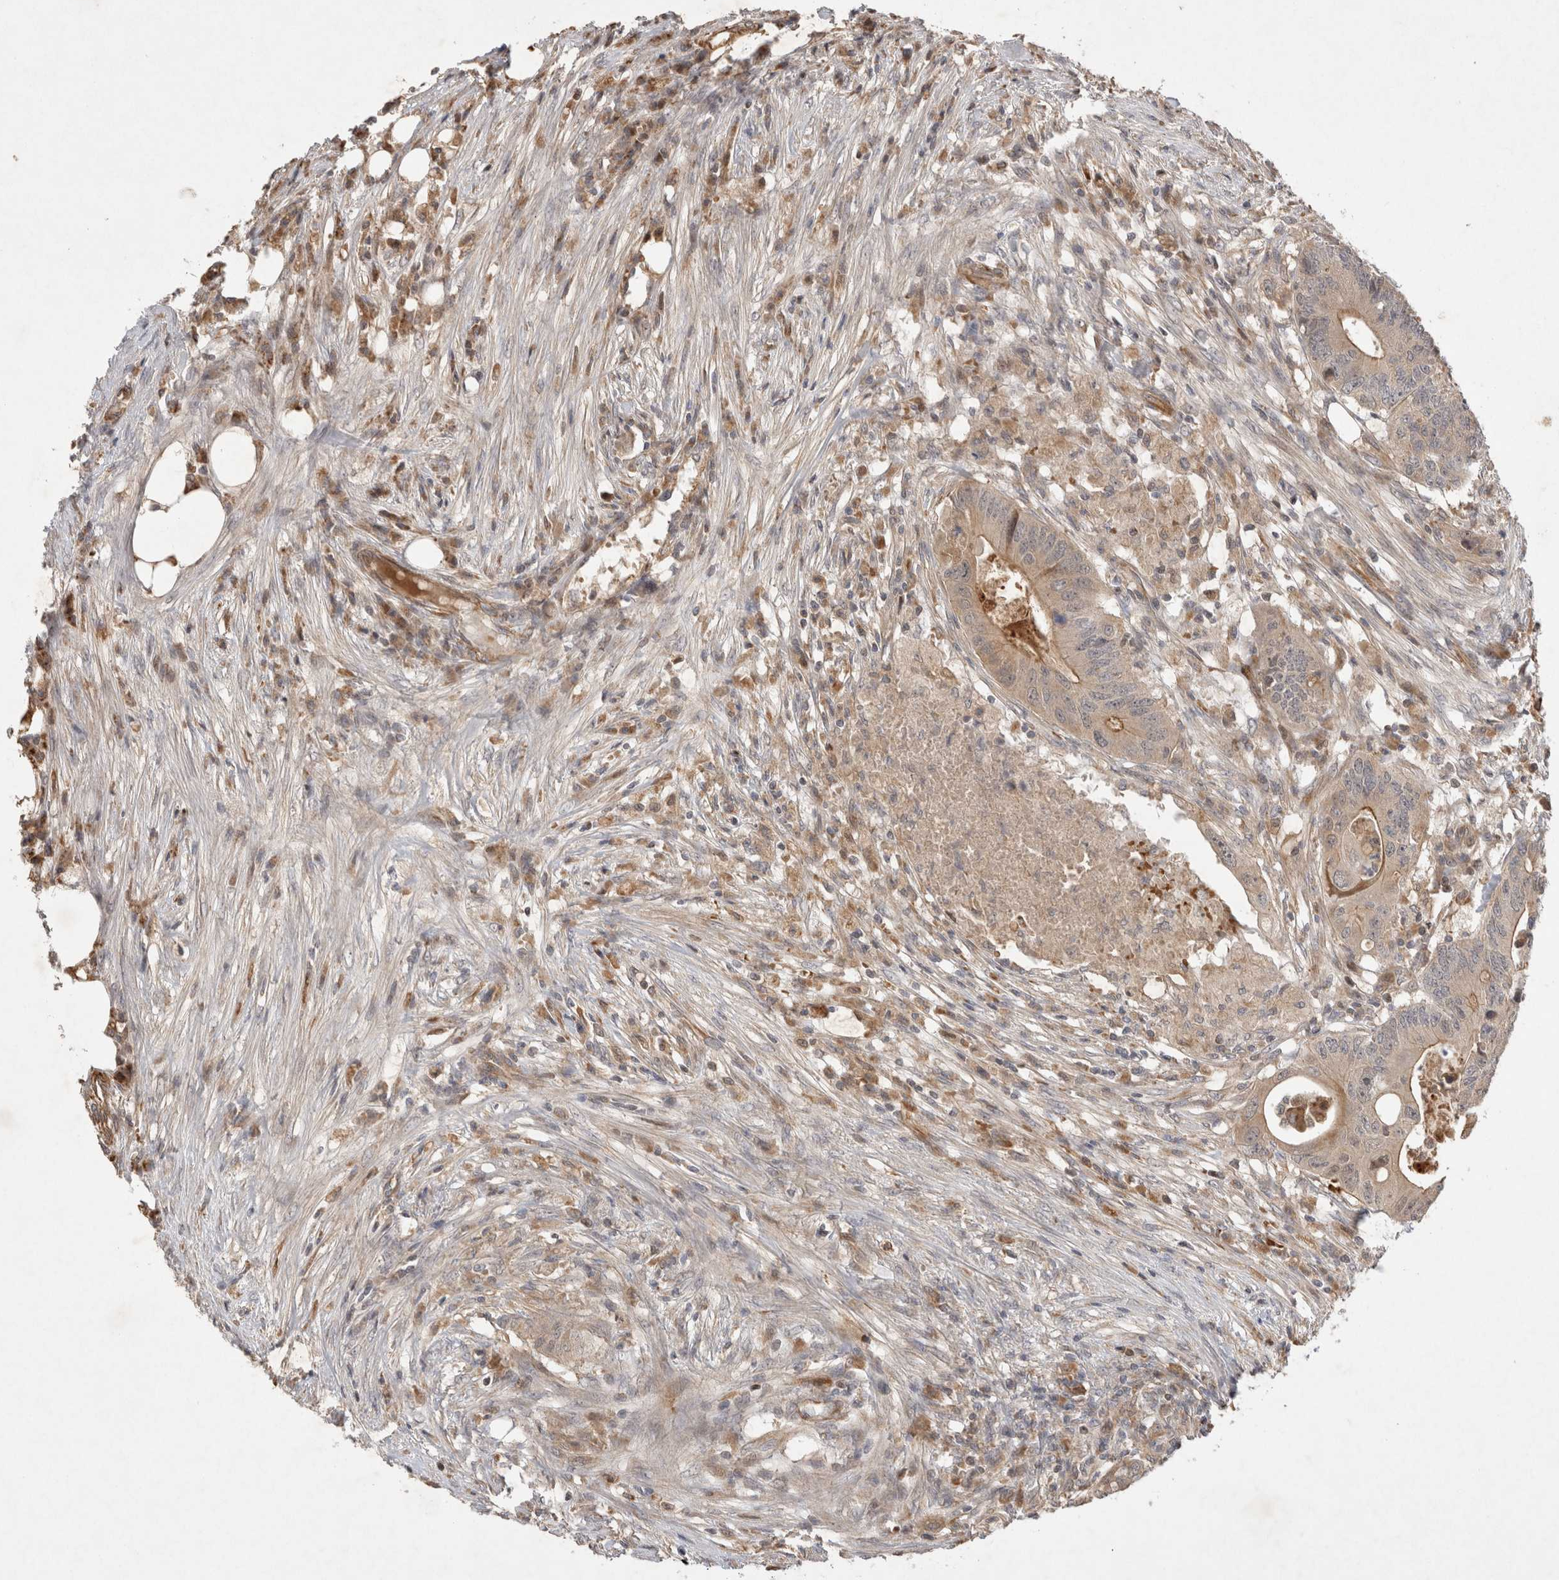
{"staining": {"intensity": "weak", "quantity": "25%-75%", "location": "cytoplasmic/membranous"}, "tissue": "colorectal cancer", "cell_type": "Tumor cells", "image_type": "cancer", "snomed": [{"axis": "morphology", "description": "Adenocarcinoma, NOS"}, {"axis": "topography", "description": "Colon"}], "caption": "Tumor cells reveal weak cytoplasmic/membranous expression in approximately 25%-75% of cells in colorectal cancer (adenocarcinoma).", "gene": "NMU", "patient": {"sex": "male", "age": 71}}